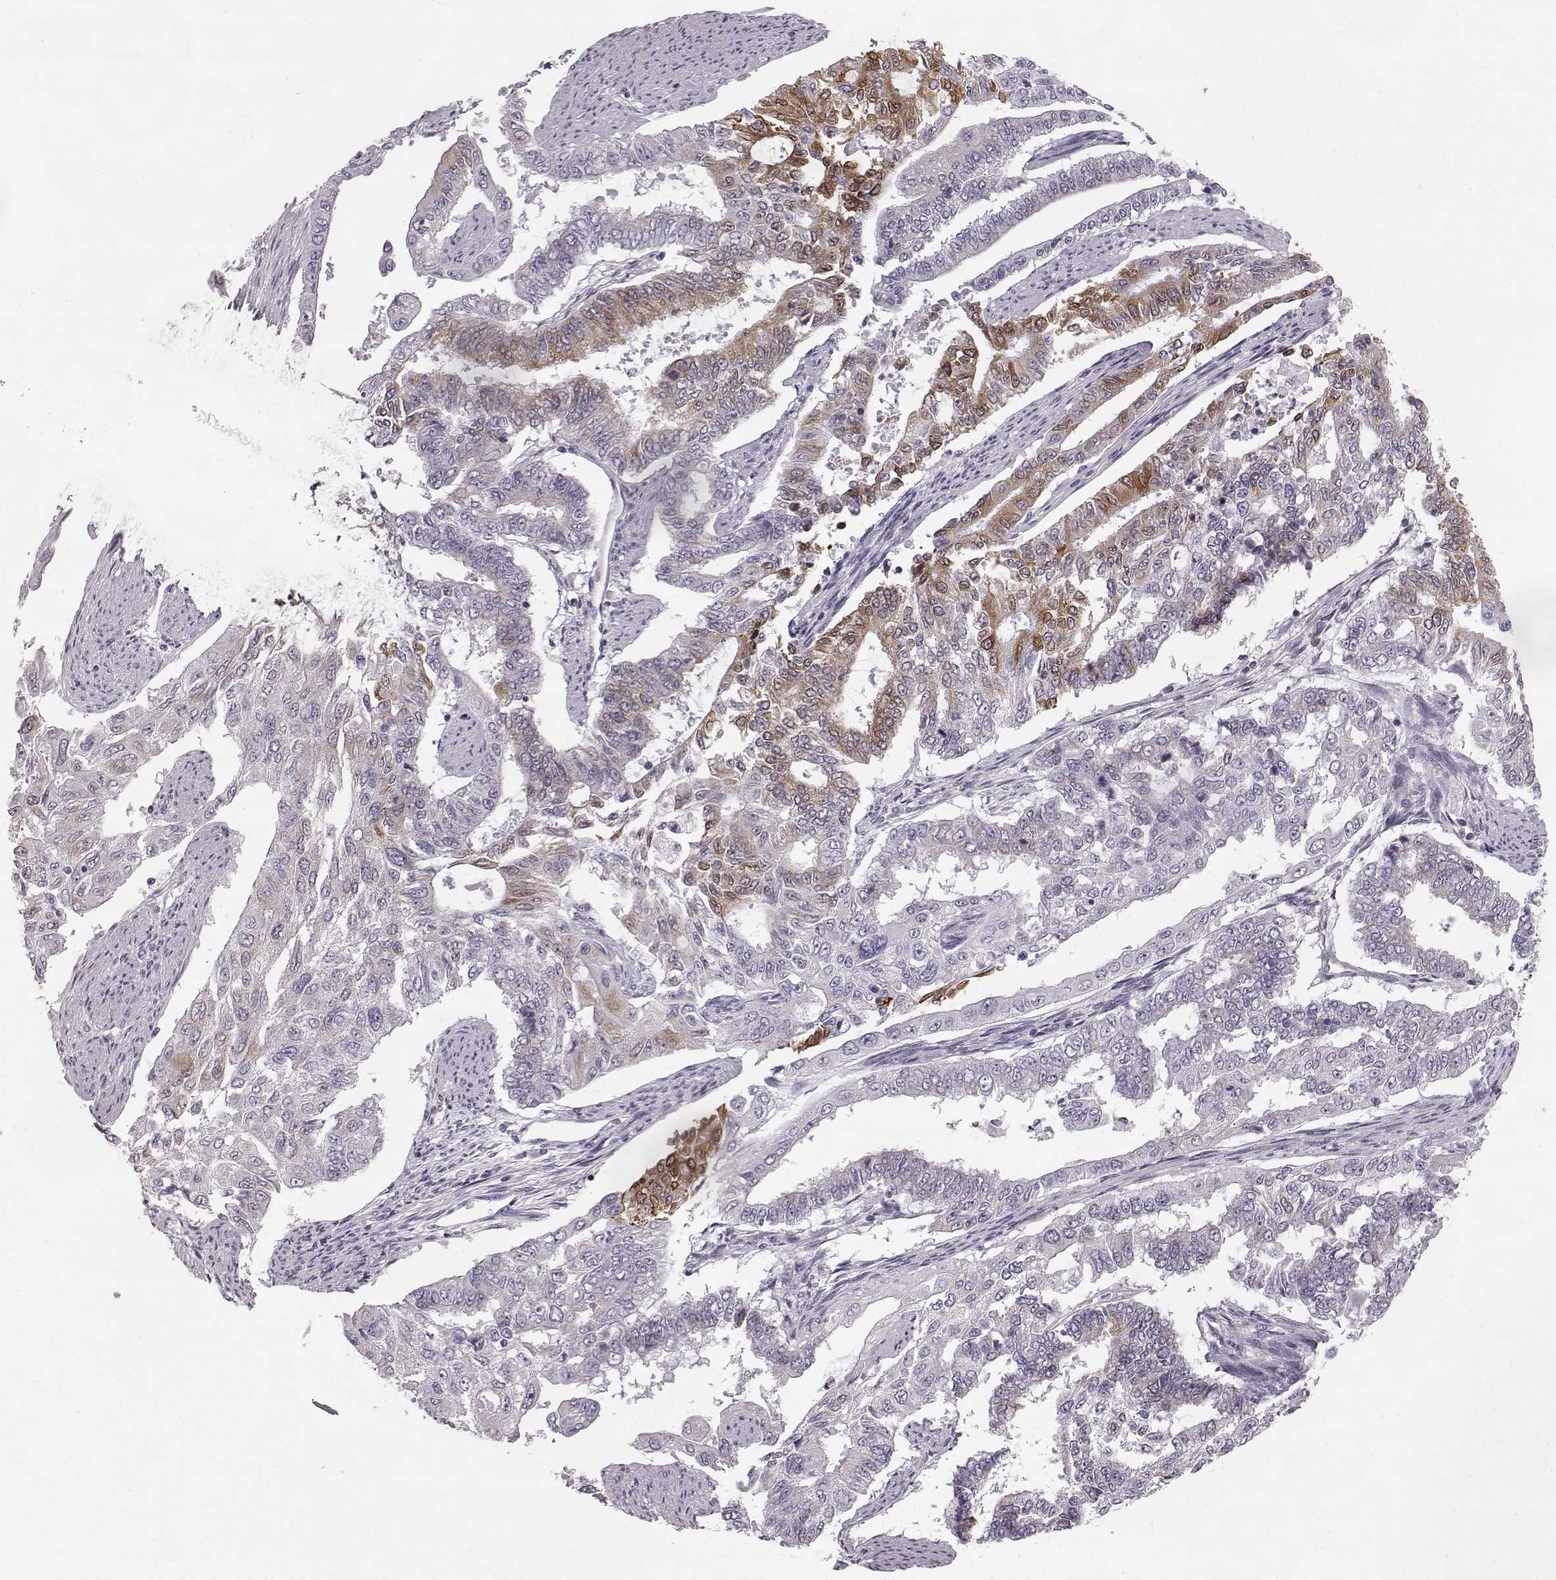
{"staining": {"intensity": "moderate", "quantity": "<25%", "location": "cytoplasmic/membranous"}, "tissue": "endometrial cancer", "cell_type": "Tumor cells", "image_type": "cancer", "snomed": [{"axis": "morphology", "description": "Adenocarcinoma, NOS"}, {"axis": "topography", "description": "Uterus"}], "caption": "Moderate cytoplasmic/membranous staining for a protein is seen in approximately <25% of tumor cells of adenocarcinoma (endometrial) using immunohistochemistry (IHC).", "gene": "ELOVL5", "patient": {"sex": "female", "age": 59}}